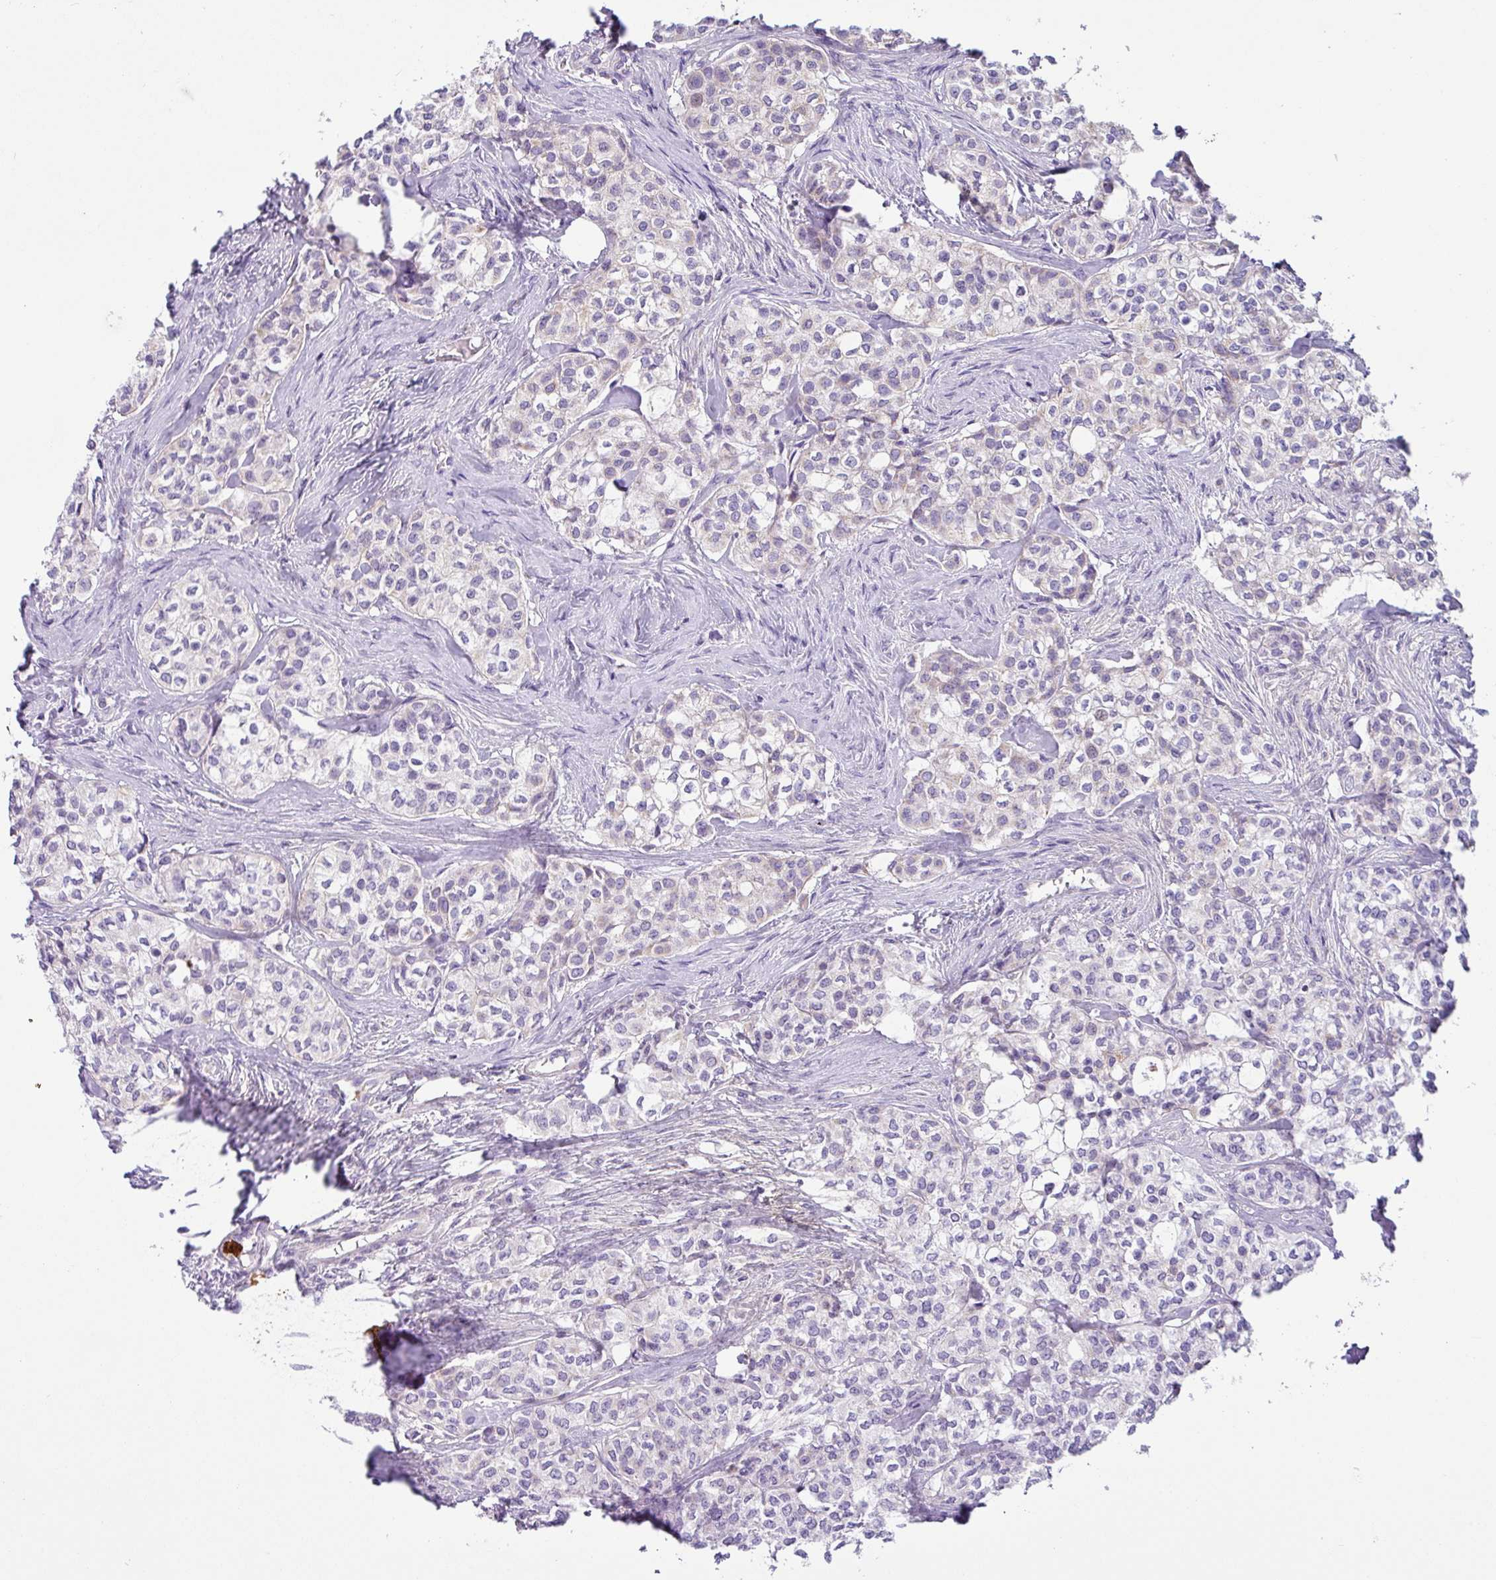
{"staining": {"intensity": "negative", "quantity": "none", "location": "none"}, "tissue": "head and neck cancer", "cell_type": "Tumor cells", "image_type": "cancer", "snomed": [{"axis": "morphology", "description": "Adenocarcinoma, NOS"}, {"axis": "topography", "description": "Head-Neck"}], "caption": "The photomicrograph reveals no staining of tumor cells in head and neck cancer (adenocarcinoma).", "gene": "SH2D3C", "patient": {"sex": "male", "age": 81}}